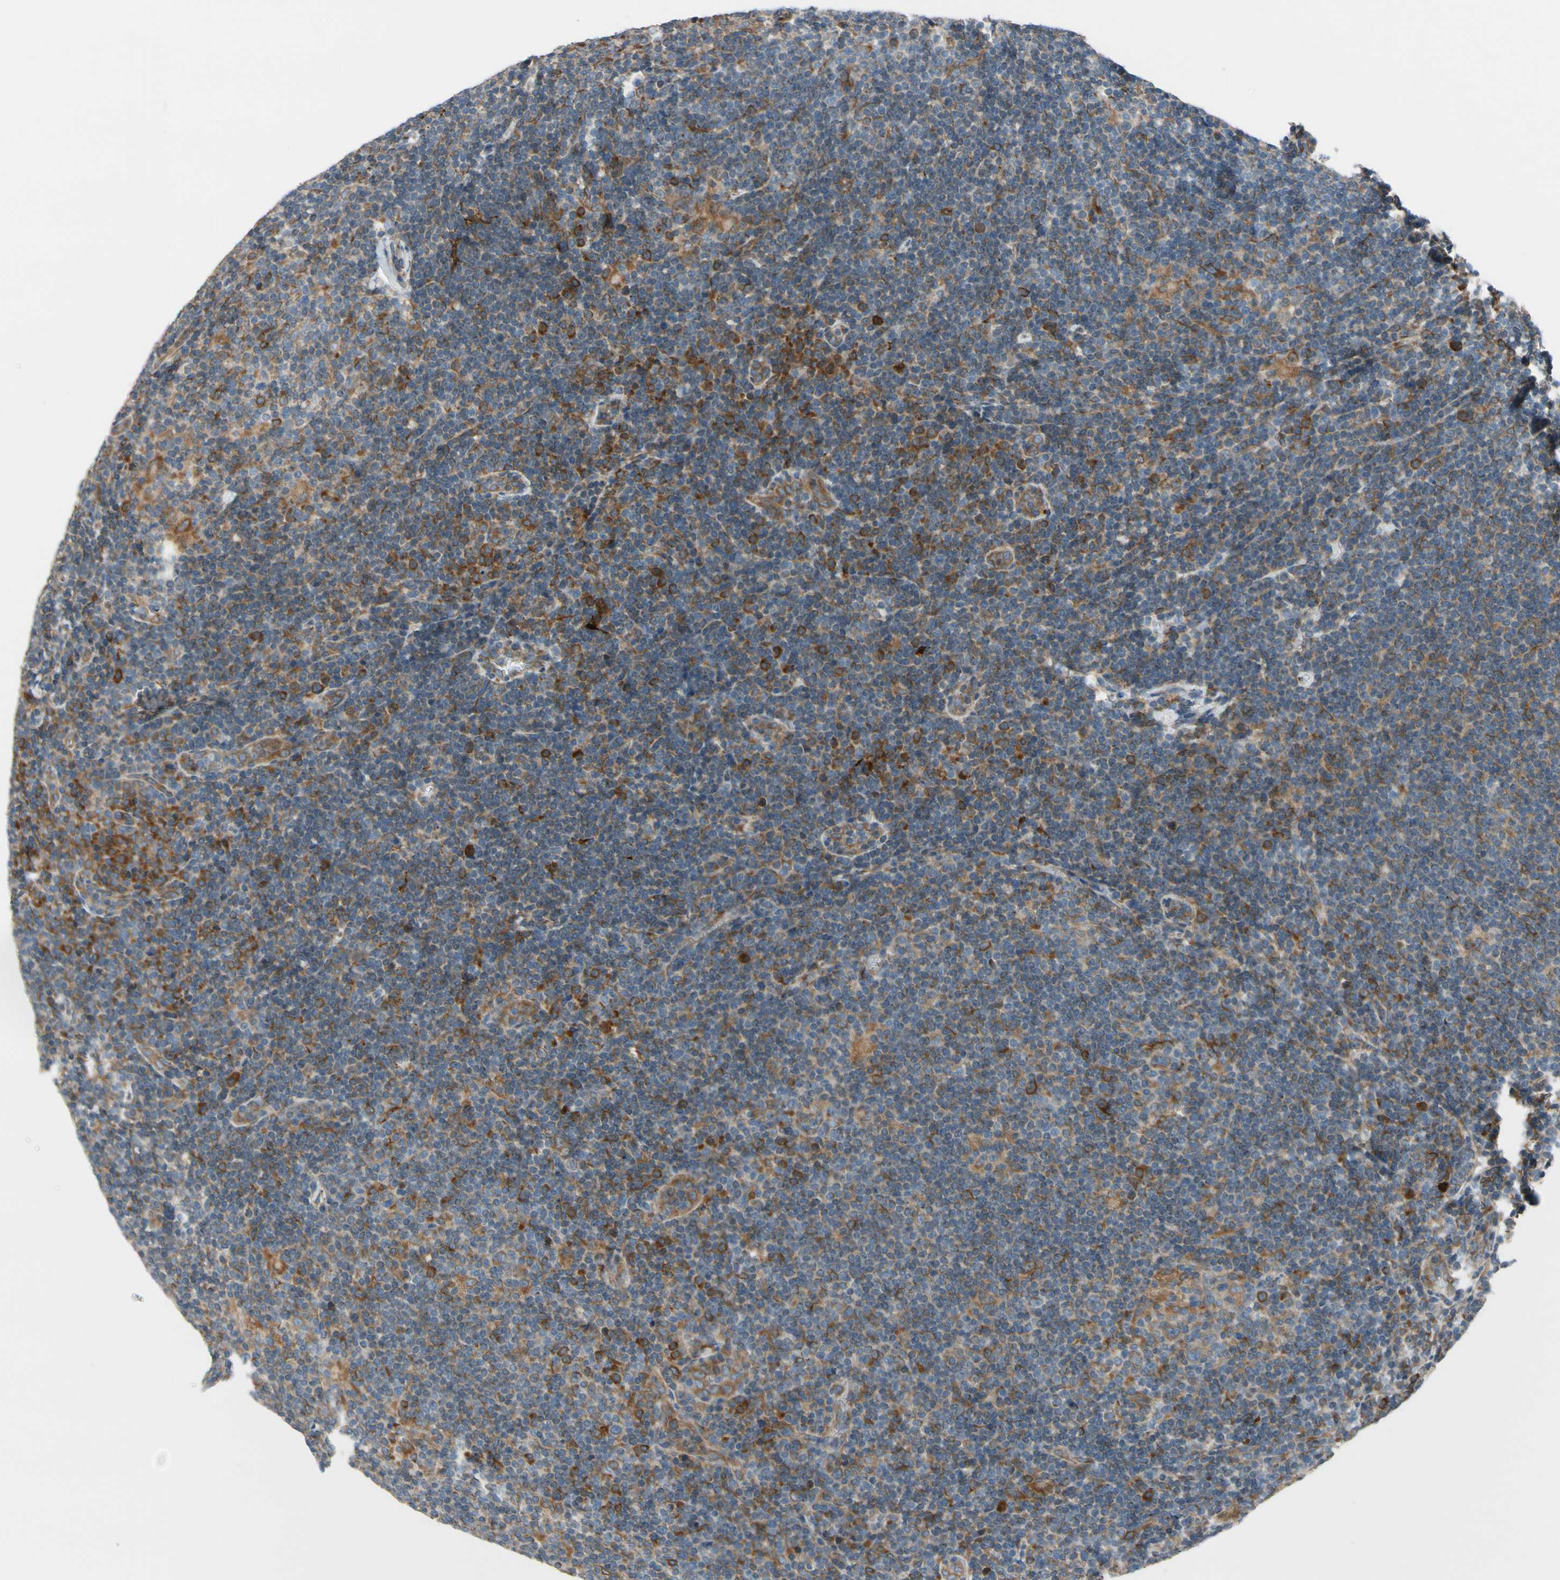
{"staining": {"intensity": "moderate", "quantity": ">75%", "location": "cytoplasmic/membranous"}, "tissue": "lymphoma", "cell_type": "Tumor cells", "image_type": "cancer", "snomed": [{"axis": "morphology", "description": "Hodgkin's disease, NOS"}, {"axis": "topography", "description": "Lymph node"}], "caption": "A medium amount of moderate cytoplasmic/membranous positivity is appreciated in about >75% of tumor cells in Hodgkin's disease tissue.", "gene": "CLCC1", "patient": {"sex": "female", "age": 57}}